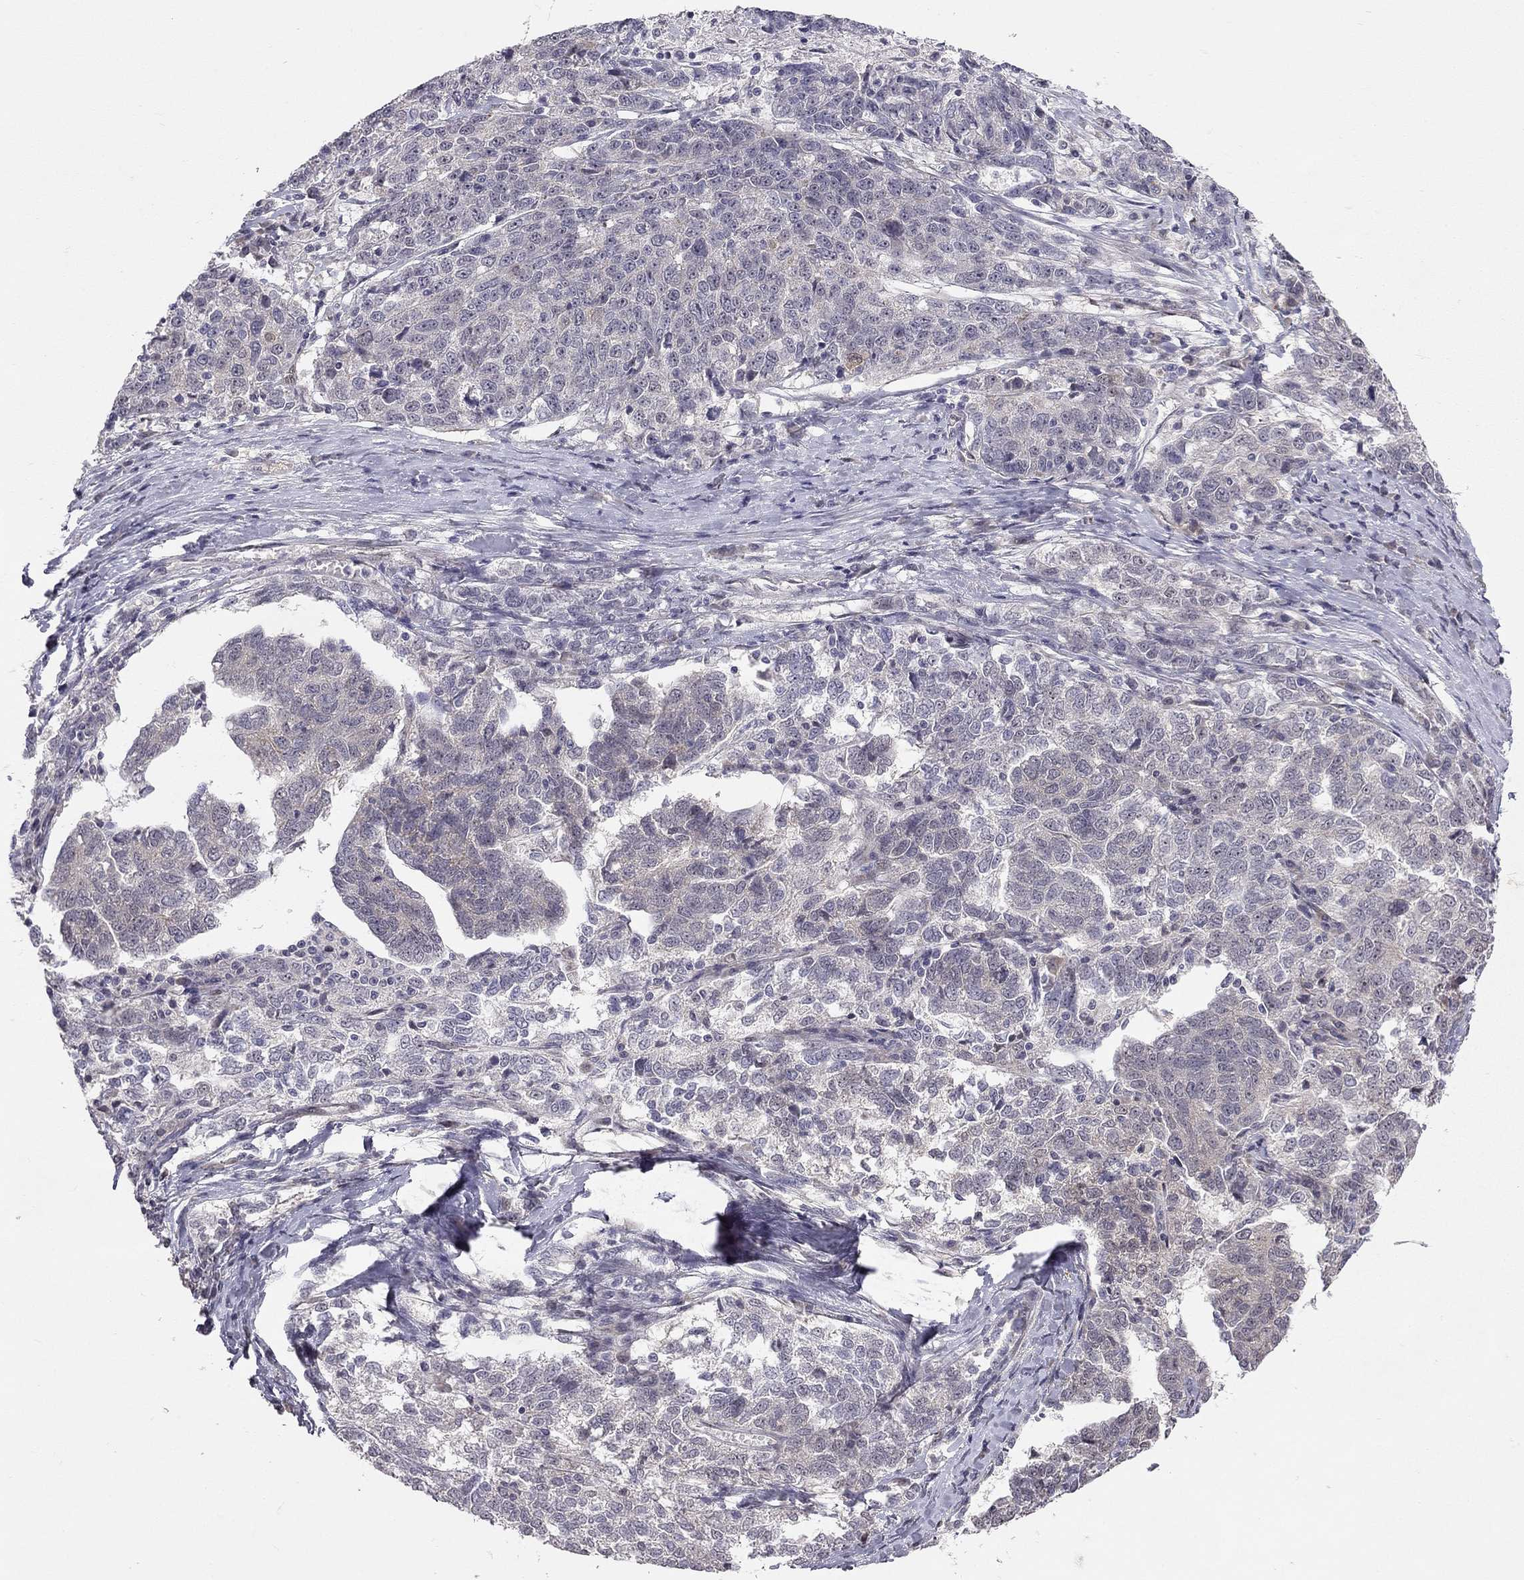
{"staining": {"intensity": "negative", "quantity": "none", "location": "none"}, "tissue": "ovarian cancer", "cell_type": "Tumor cells", "image_type": "cancer", "snomed": [{"axis": "morphology", "description": "Cystadenocarcinoma, serous, NOS"}, {"axis": "topography", "description": "Ovary"}], "caption": "High power microscopy image of an immunohistochemistry photomicrograph of ovarian cancer (serous cystadenocarcinoma), revealing no significant staining in tumor cells.", "gene": "STXBP6", "patient": {"sex": "female", "age": 71}}